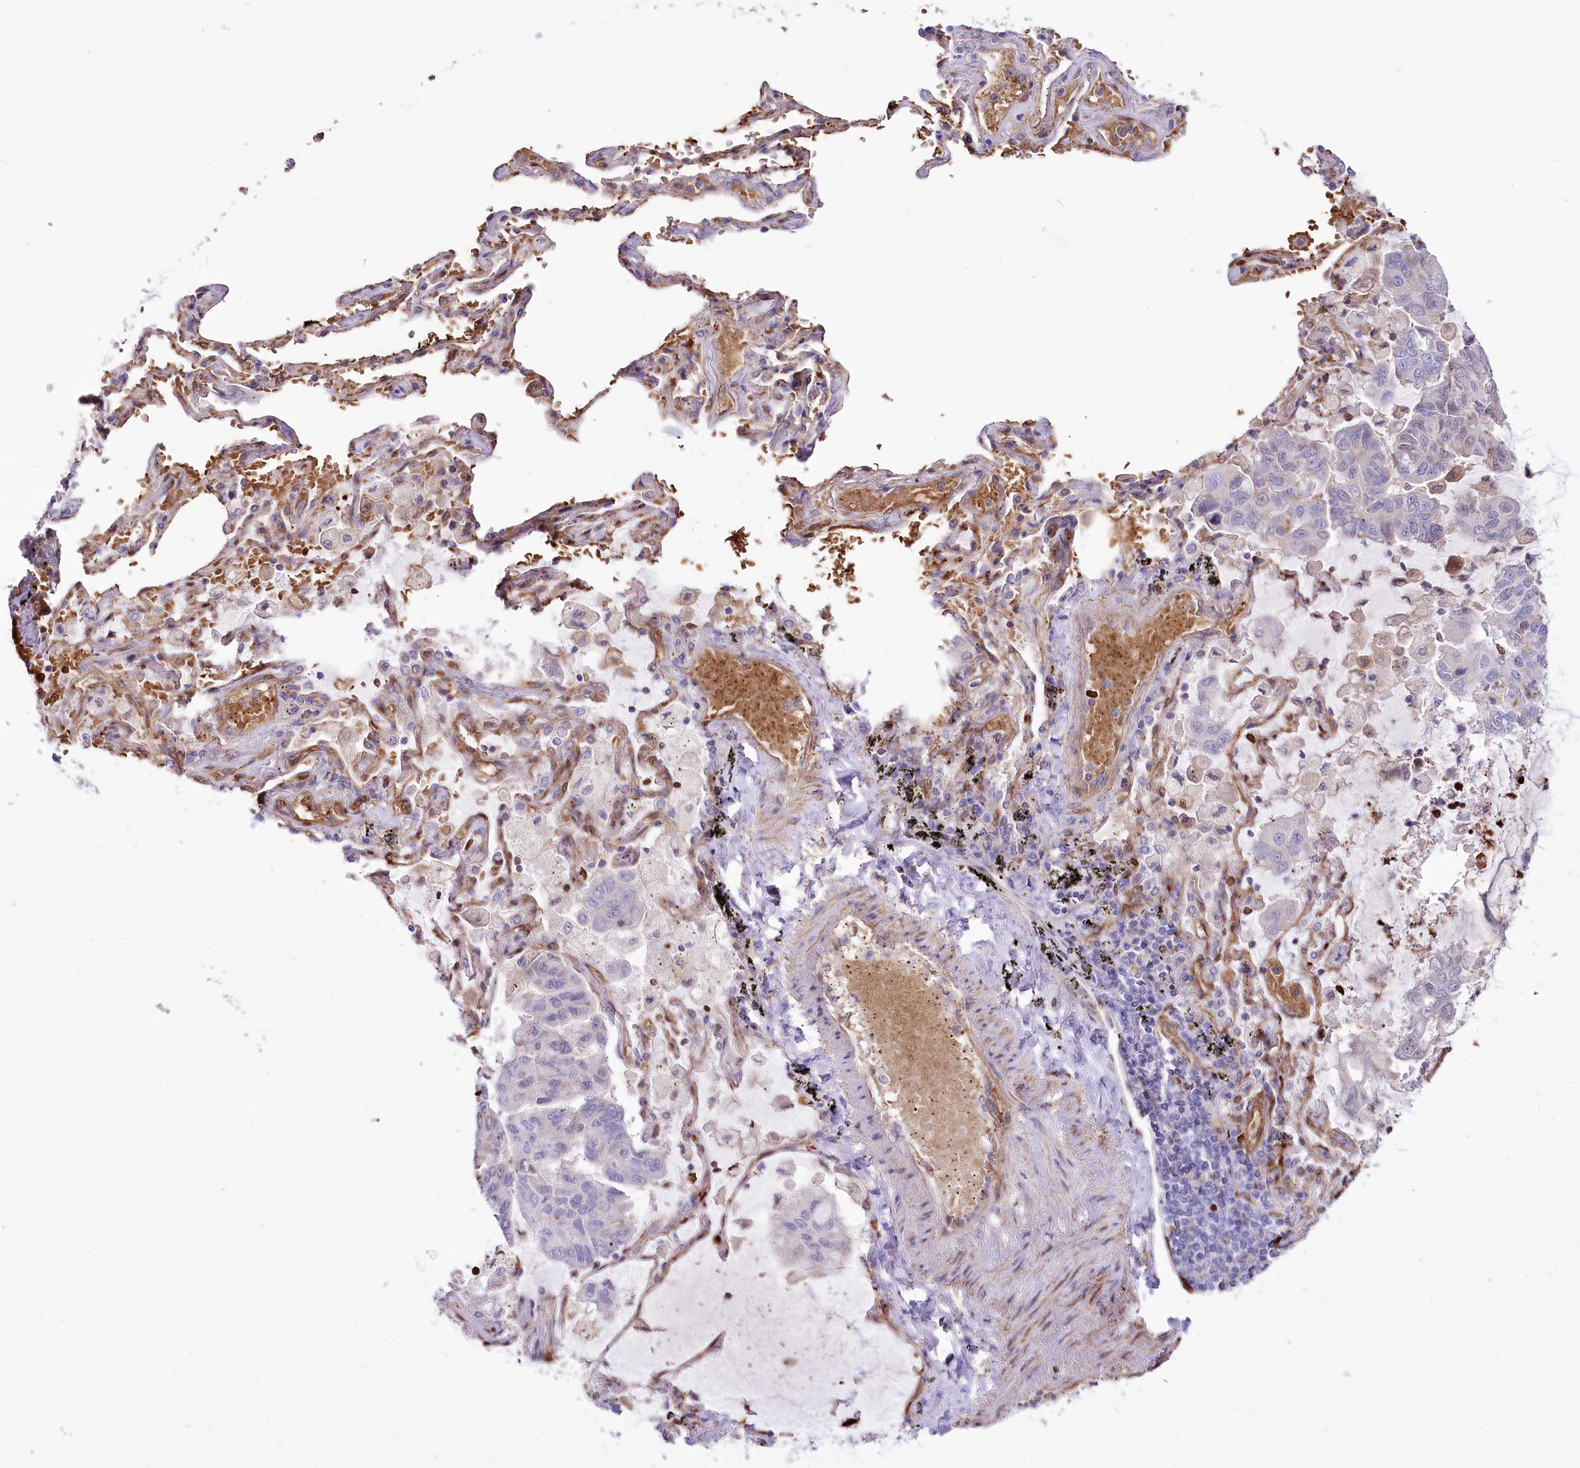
{"staining": {"intensity": "negative", "quantity": "none", "location": "none"}, "tissue": "lung cancer", "cell_type": "Tumor cells", "image_type": "cancer", "snomed": [{"axis": "morphology", "description": "Adenocarcinoma, NOS"}, {"axis": "topography", "description": "Lung"}], "caption": "IHC micrograph of neoplastic tissue: adenocarcinoma (lung) stained with DAB (3,3'-diaminobenzidine) reveals no significant protein positivity in tumor cells.", "gene": "PTMS", "patient": {"sex": "male", "age": 64}}